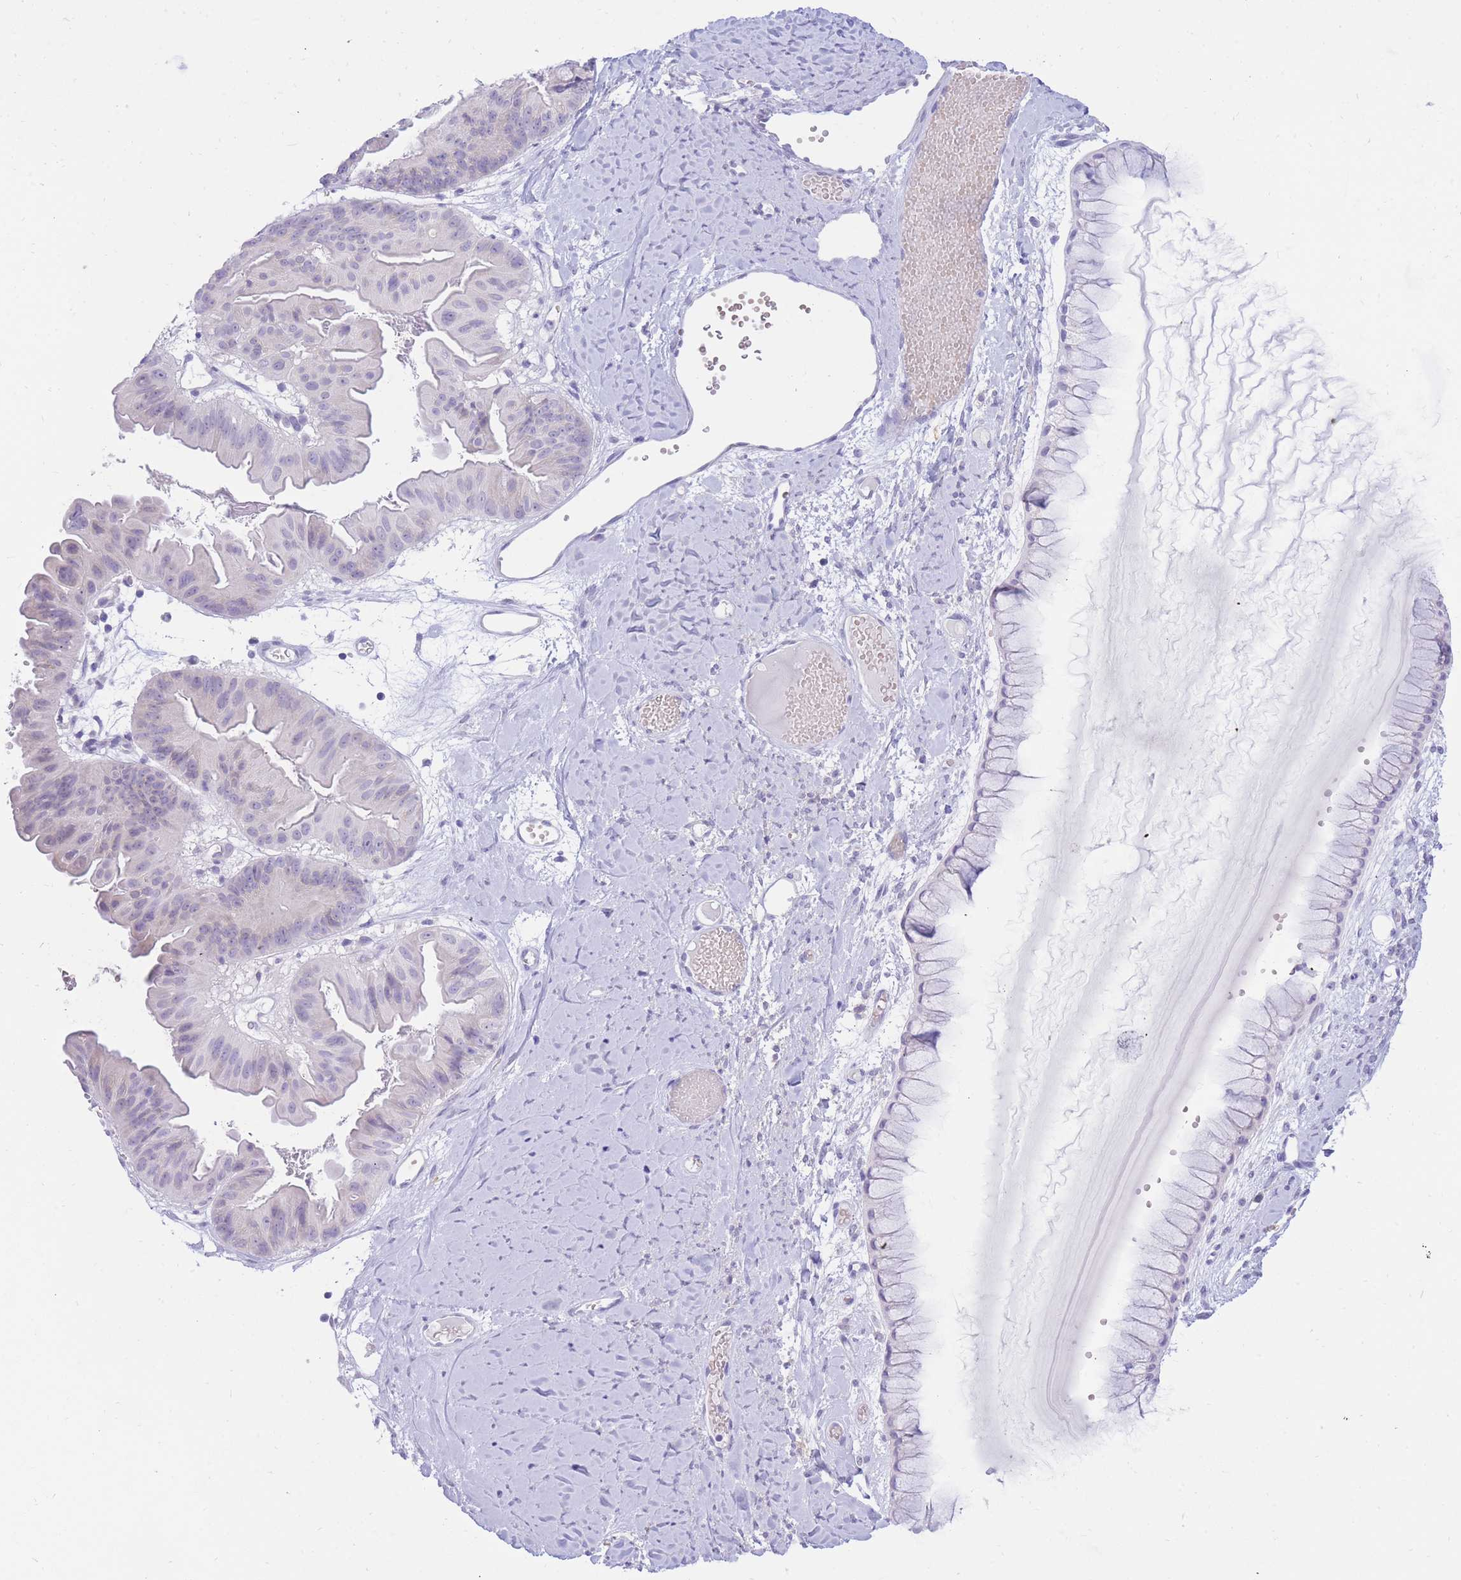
{"staining": {"intensity": "negative", "quantity": "none", "location": "none"}, "tissue": "ovarian cancer", "cell_type": "Tumor cells", "image_type": "cancer", "snomed": [{"axis": "morphology", "description": "Cystadenocarcinoma, mucinous, NOS"}, {"axis": "topography", "description": "Ovary"}], "caption": "An image of human ovarian cancer (mucinous cystadenocarcinoma) is negative for staining in tumor cells.", "gene": "SSUH2", "patient": {"sex": "female", "age": 61}}